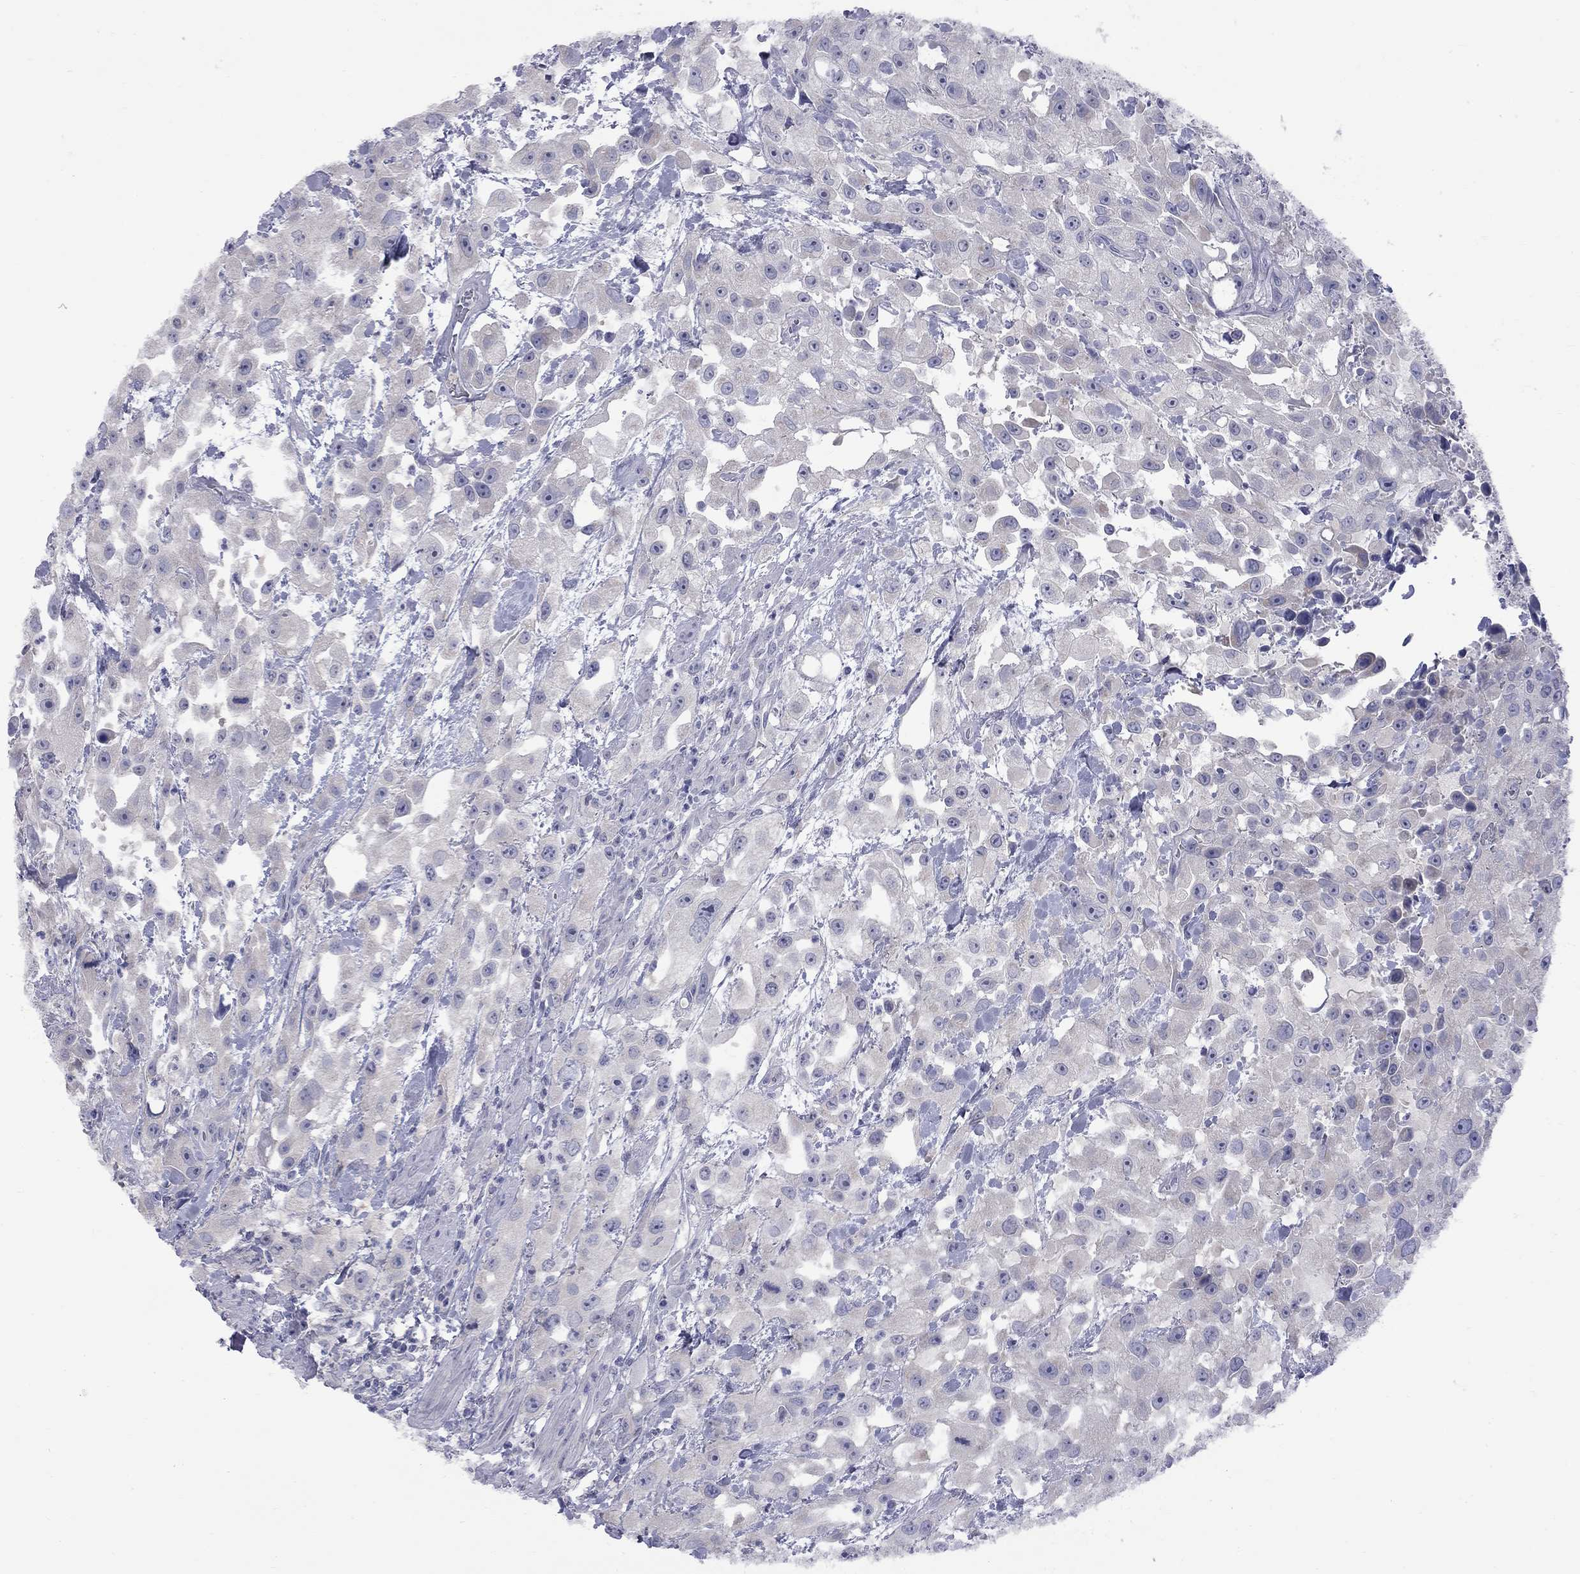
{"staining": {"intensity": "negative", "quantity": "none", "location": "none"}, "tissue": "urothelial cancer", "cell_type": "Tumor cells", "image_type": "cancer", "snomed": [{"axis": "morphology", "description": "Urothelial carcinoma, High grade"}, {"axis": "topography", "description": "Urinary bladder"}], "caption": "Immunohistochemistry of human high-grade urothelial carcinoma exhibits no positivity in tumor cells.", "gene": "ABCB4", "patient": {"sex": "male", "age": 79}}